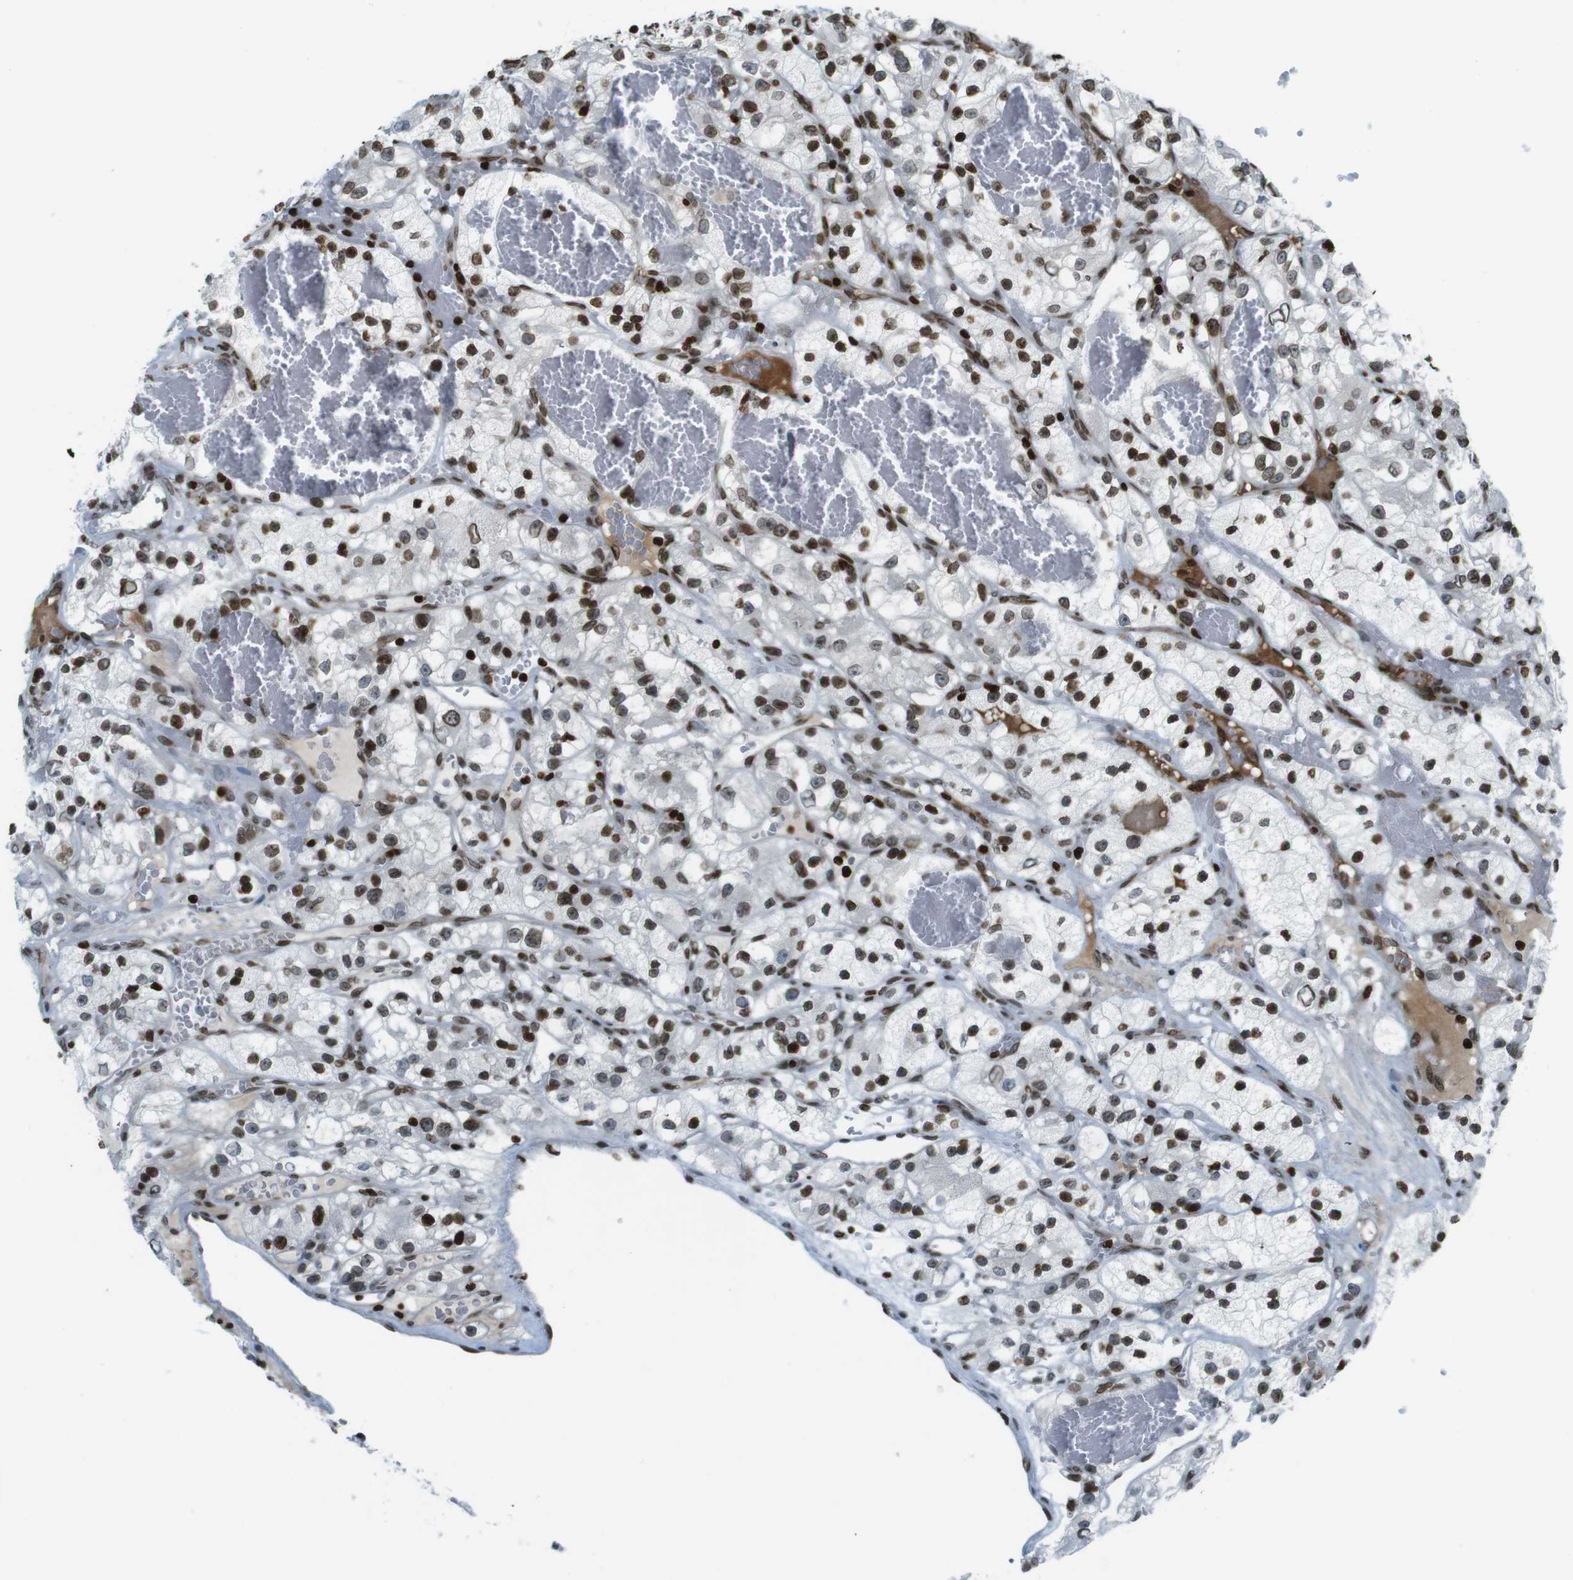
{"staining": {"intensity": "strong", "quantity": ">75%", "location": "nuclear"}, "tissue": "renal cancer", "cell_type": "Tumor cells", "image_type": "cancer", "snomed": [{"axis": "morphology", "description": "Adenocarcinoma, NOS"}, {"axis": "topography", "description": "Kidney"}], "caption": "IHC staining of renal cancer, which shows high levels of strong nuclear expression in about >75% of tumor cells indicating strong nuclear protein staining. The staining was performed using DAB (3,3'-diaminobenzidine) (brown) for protein detection and nuclei were counterstained in hematoxylin (blue).", "gene": "H2AC8", "patient": {"sex": "female", "age": 57}}